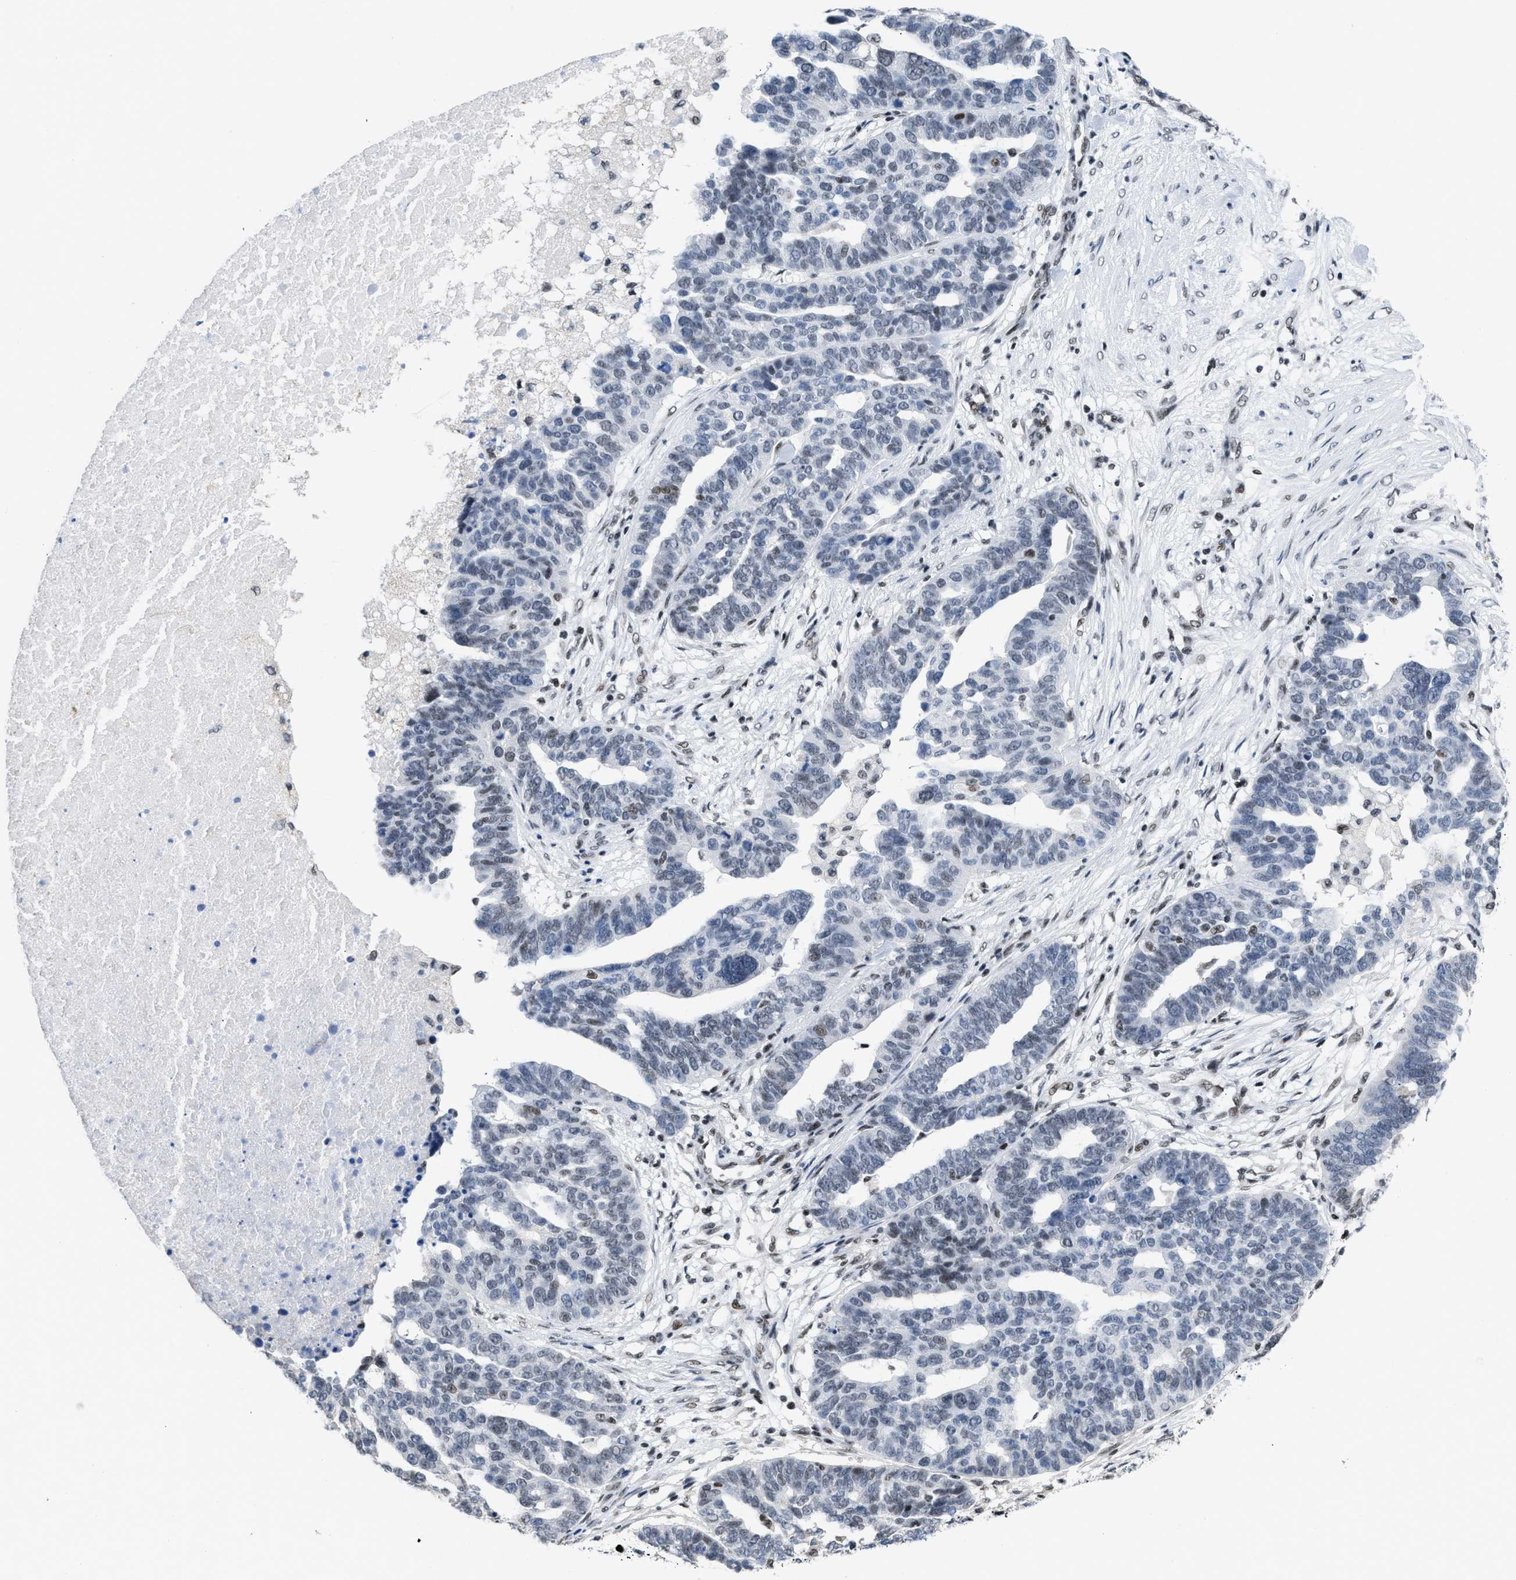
{"staining": {"intensity": "weak", "quantity": "25%-75%", "location": "nuclear"}, "tissue": "ovarian cancer", "cell_type": "Tumor cells", "image_type": "cancer", "snomed": [{"axis": "morphology", "description": "Cystadenocarcinoma, serous, NOS"}, {"axis": "topography", "description": "Ovary"}], "caption": "This photomicrograph shows immunohistochemistry staining of human serous cystadenocarcinoma (ovarian), with low weak nuclear positivity in approximately 25%-75% of tumor cells.", "gene": "TERF2IP", "patient": {"sex": "female", "age": 59}}